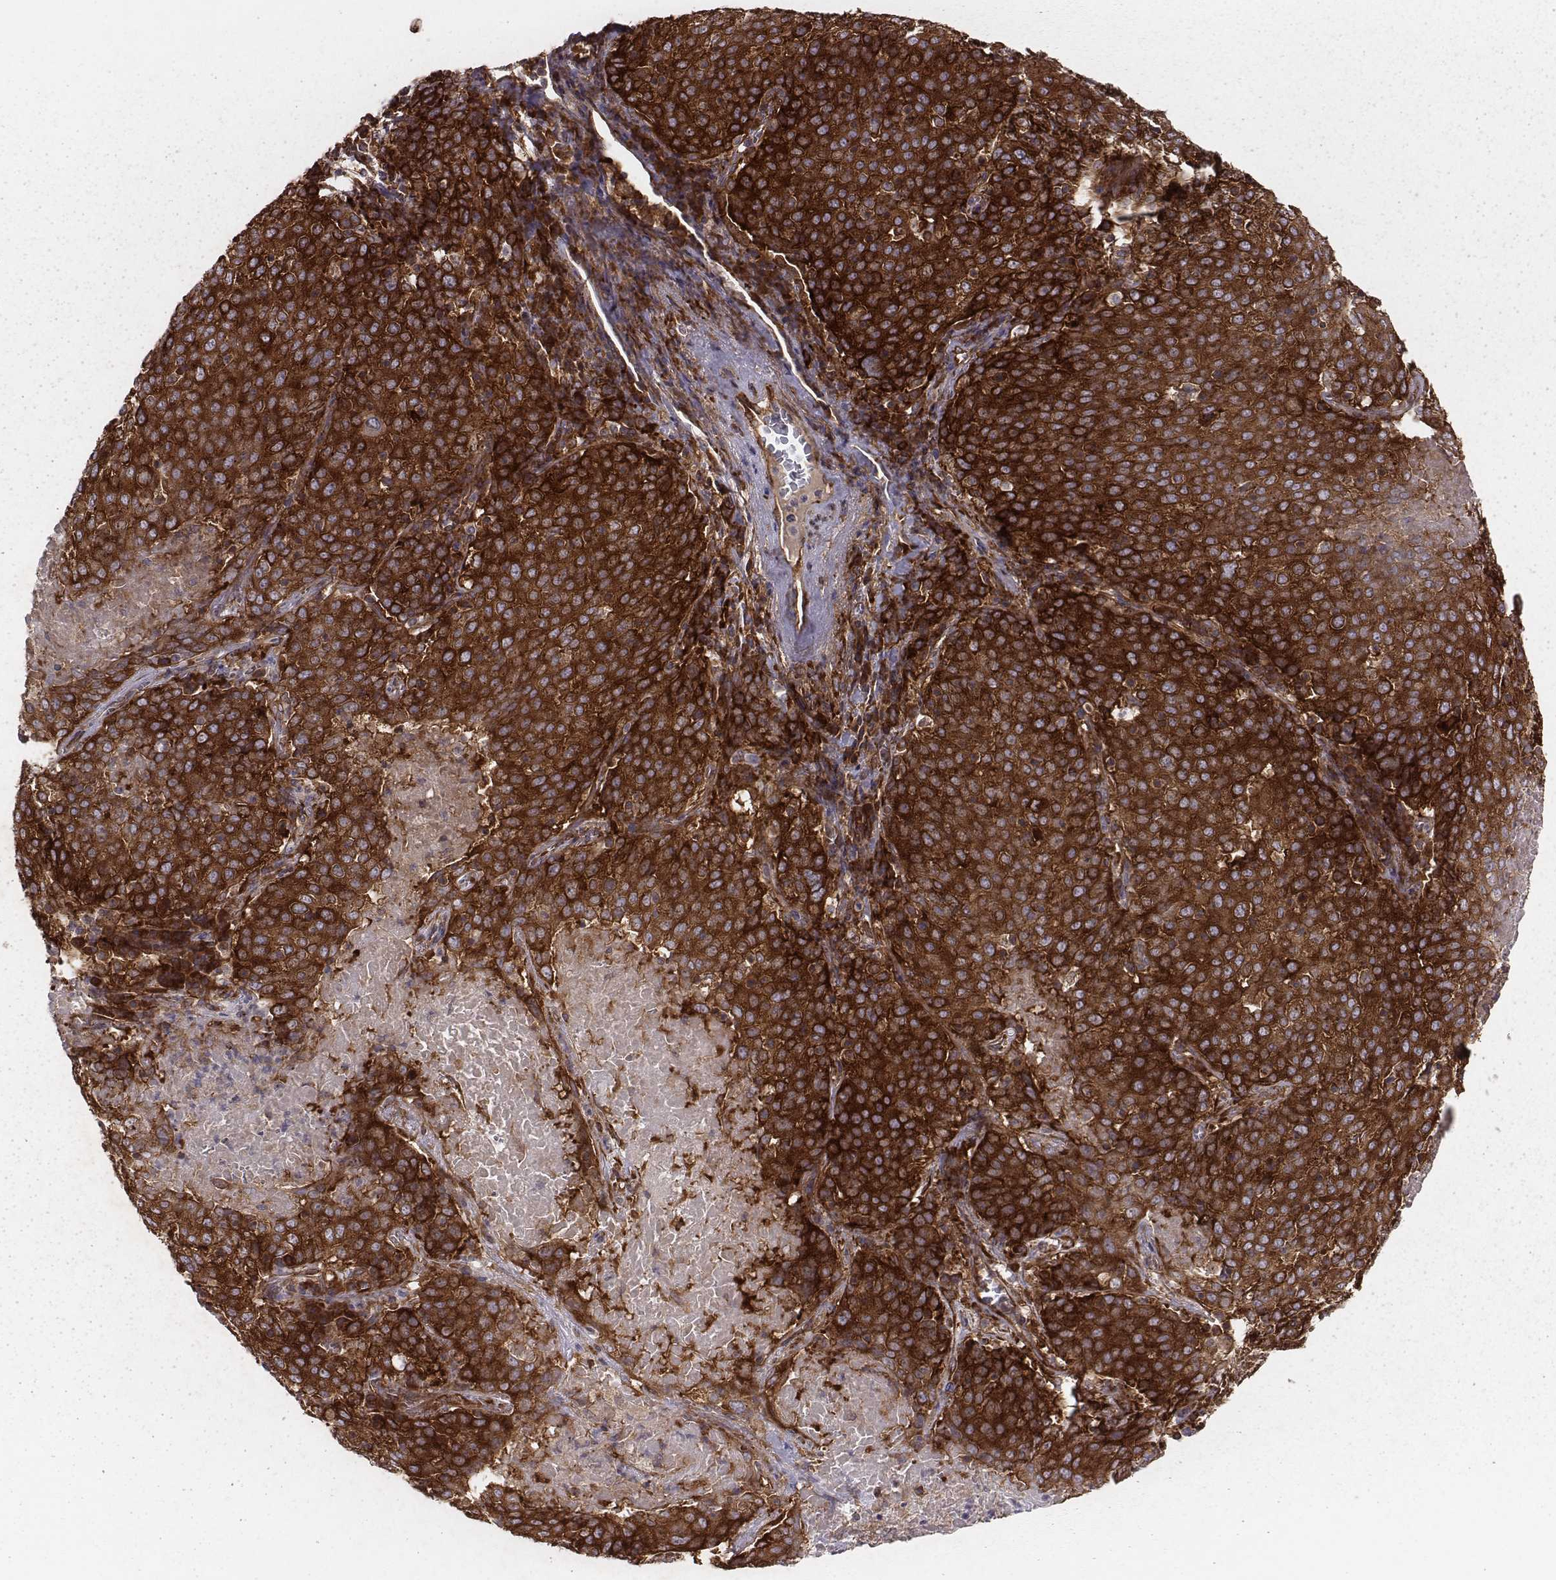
{"staining": {"intensity": "strong", "quantity": ">75%", "location": "cytoplasmic/membranous"}, "tissue": "lung cancer", "cell_type": "Tumor cells", "image_type": "cancer", "snomed": [{"axis": "morphology", "description": "Squamous cell carcinoma, NOS"}, {"axis": "topography", "description": "Lung"}], "caption": "Human squamous cell carcinoma (lung) stained with a protein marker reveals strong staining in tumor cells.", "gene": "TXLNA", "patient": {"sex": "male", "age": 82}}